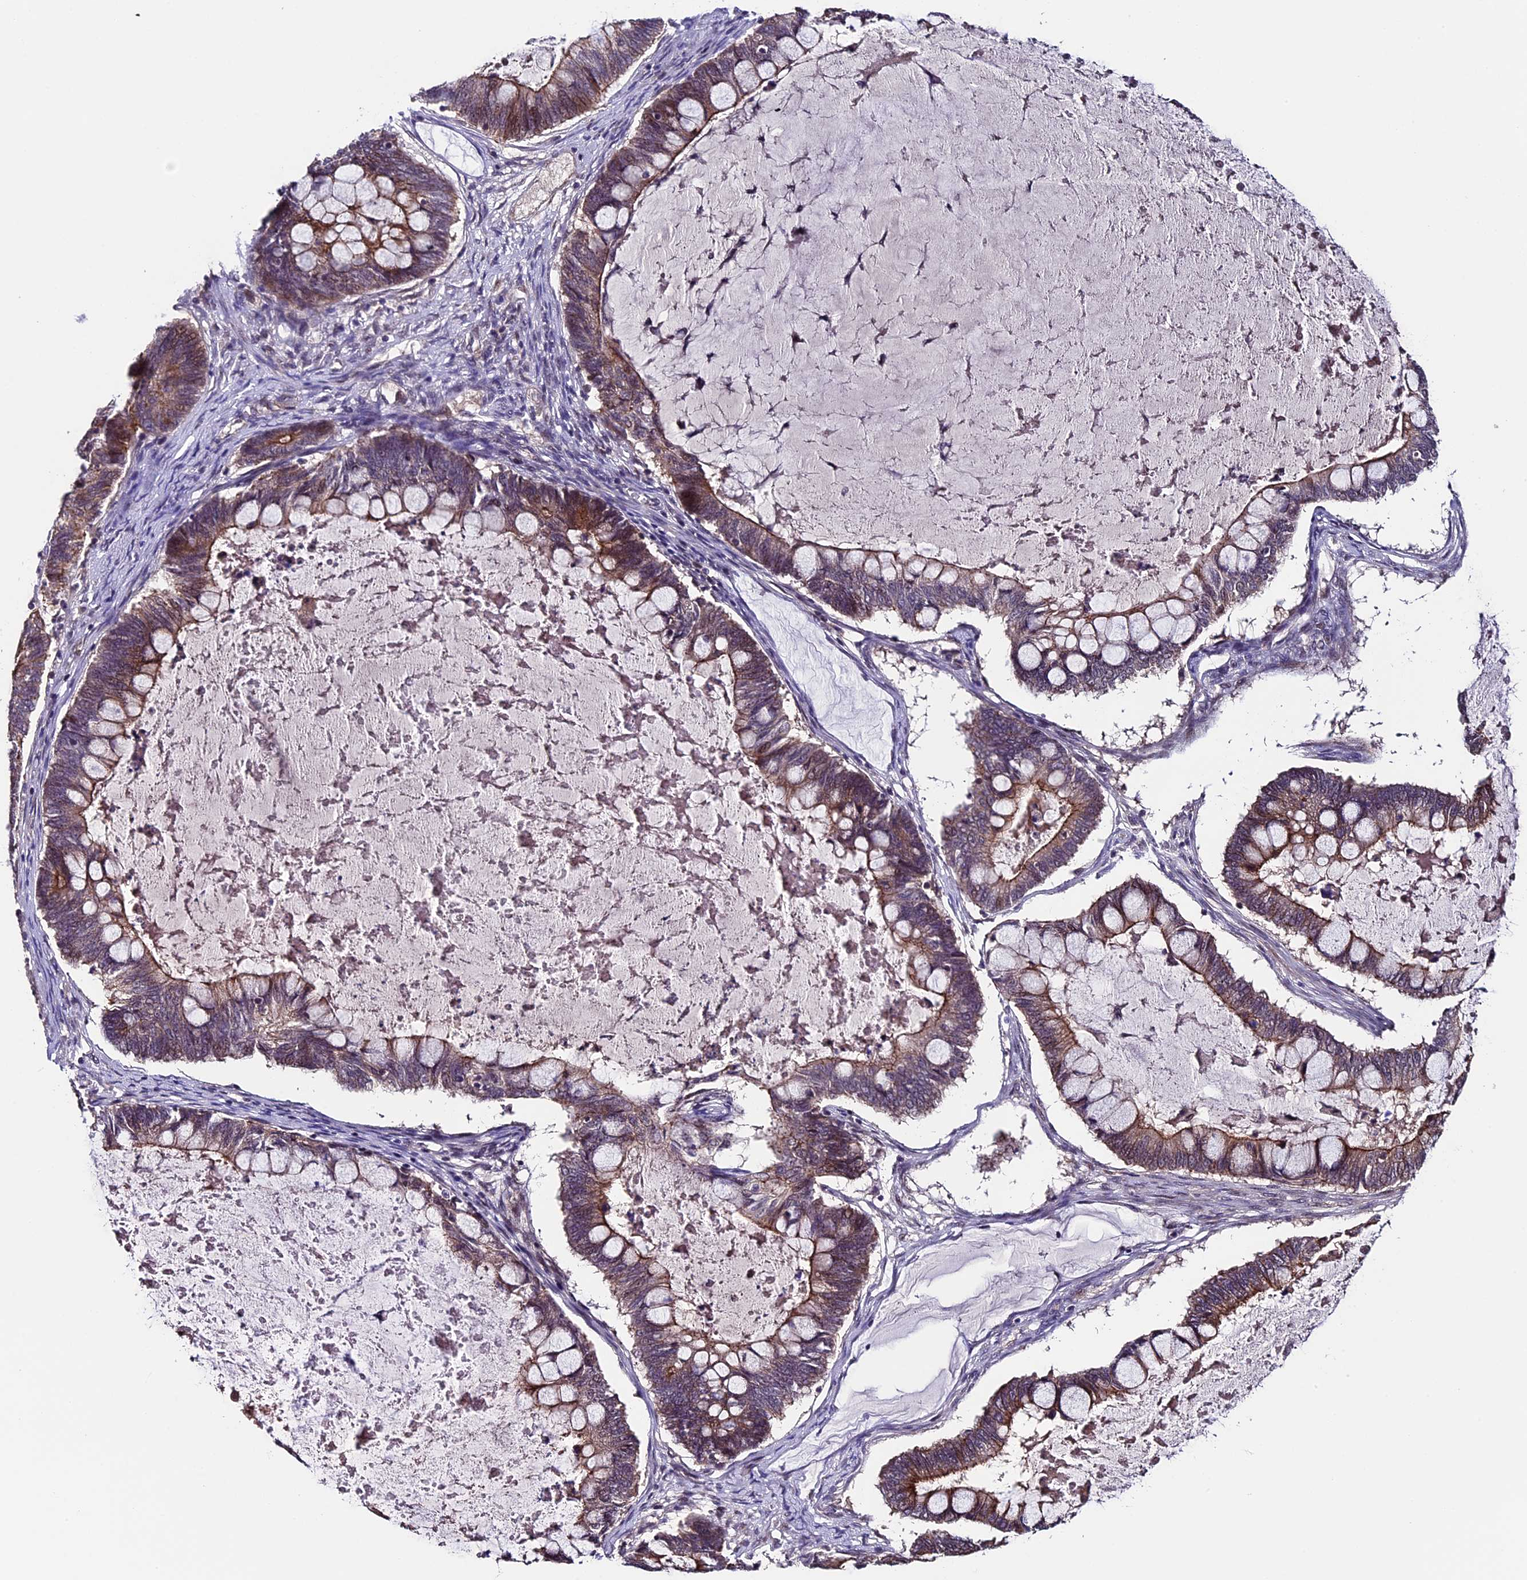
{"staining": {"intensity": "moderate", "quantity": ">75%", "location": "cytoplasmic/membranous"}, "tissue": "ovarian cancer", "cell_type": "Tumor cells", "image_type": "cancer", "snomed": [{"axis": "morphology", "description": "Cystadenocarcinoma, mucinous, NOS"}, {"axis": "topography", "description": "Ovary"}], "caption": "The photomicrograph shows a brown stain indicating the presence of a protein in the cytoplasmic/membranous of tumor cells in mucinous cystadenocarcinoma (ovarian).", "gene": "SIPA1L3", "patient": {"sex": "female", "age": 61}}